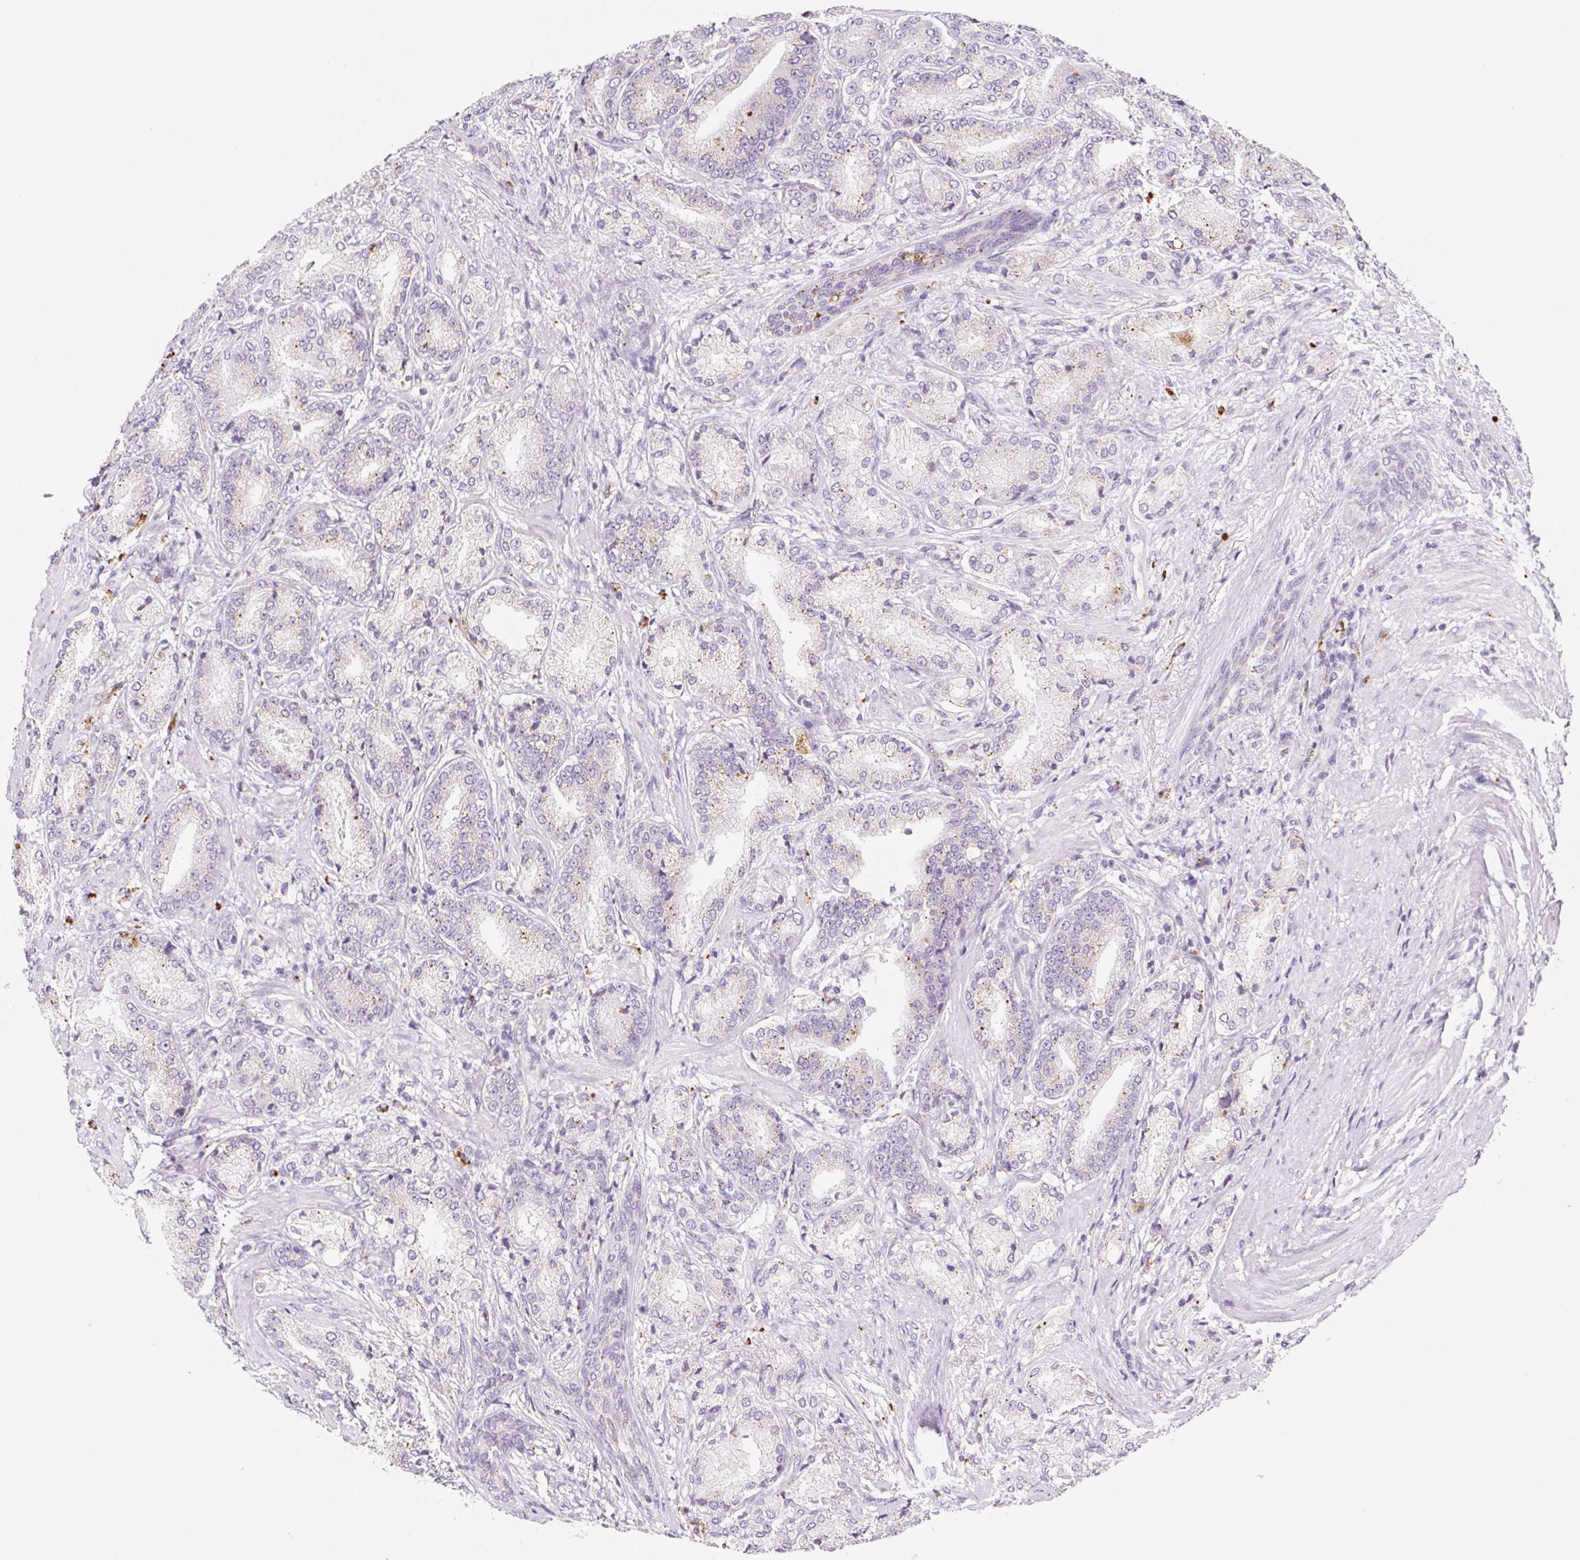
{"staining": {"intensity": "weak", "quantity": "<25%", "location": "cytoplasmic/membranous"}, "tissue": "prostate cancer", "cell_type": "Tumor cells", "image_type": "cancer", "snomed": [{"axis": "morphology", "description": "Adenocarcinoma, High grade"}, {"axis": "topography", "description": "Prostate and seminal vesicle, NOS"}], "caption": "Tumor cells are negative for protein expression in human prostate cancer (high-grade adenocarcinoma). (DAB immunohistochemistry, high magnification).", "gene": "LIPA", "patient": {"sex": "male", "age": 61}}